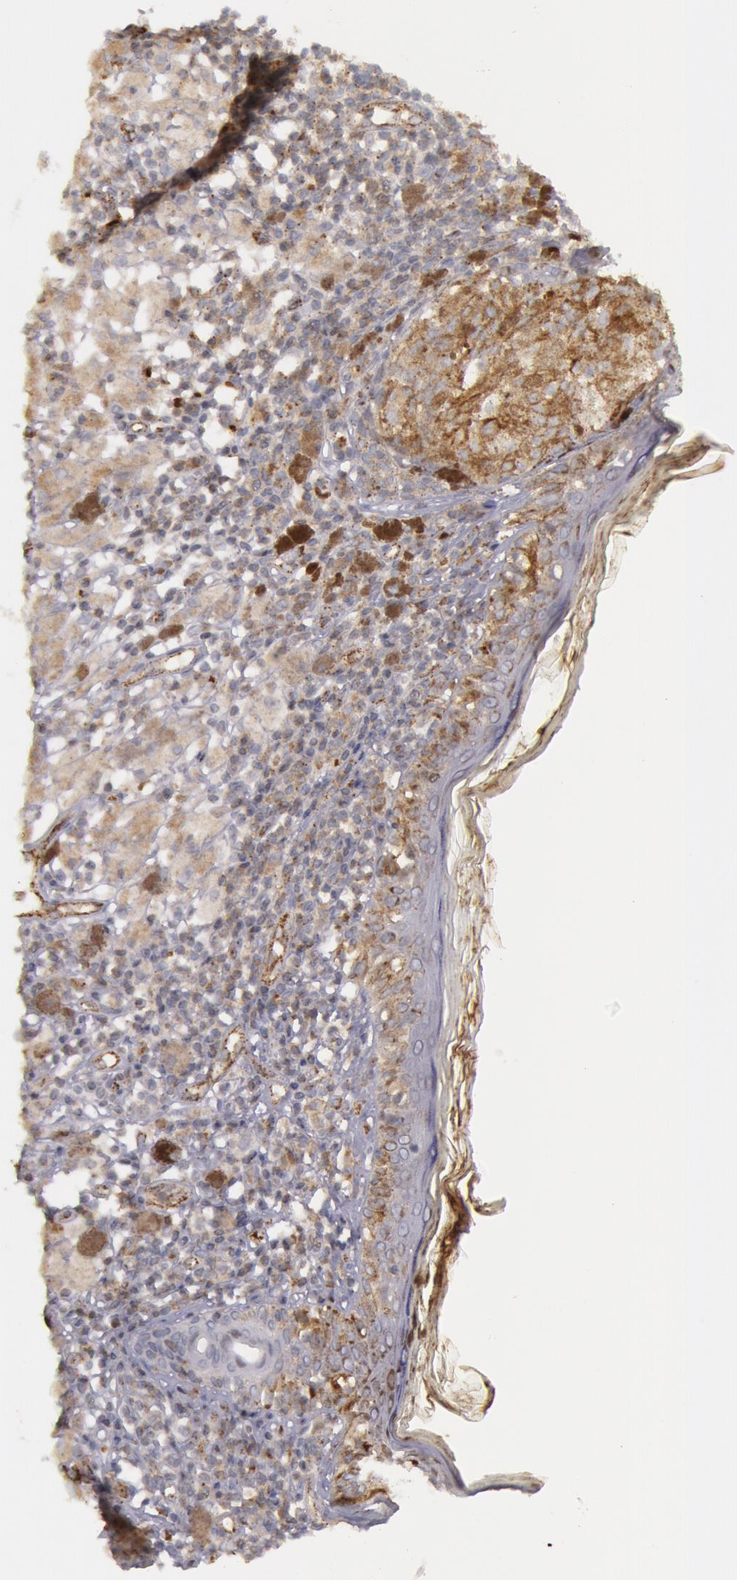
{"staining": {"intensity": "moderate", "quantity": ">75%", "location": "cytoplasmic/membranous"}, "tissue": "melanoma", "cell_type": "Tumor cells", "image_type": "cancer", "snomed": [{"axis": "morphology", "description": "Malignant melanoma, NOS"}, {"axis": "topography", "description": "Skin"}], "caption": "The image shows staining of melanoma, revealing moderate cytoplasmic/membranous protein staining (brown color) within tumor cells.", "gene": "FLOT2", "patient": {"sex": "male", "age": 88}}